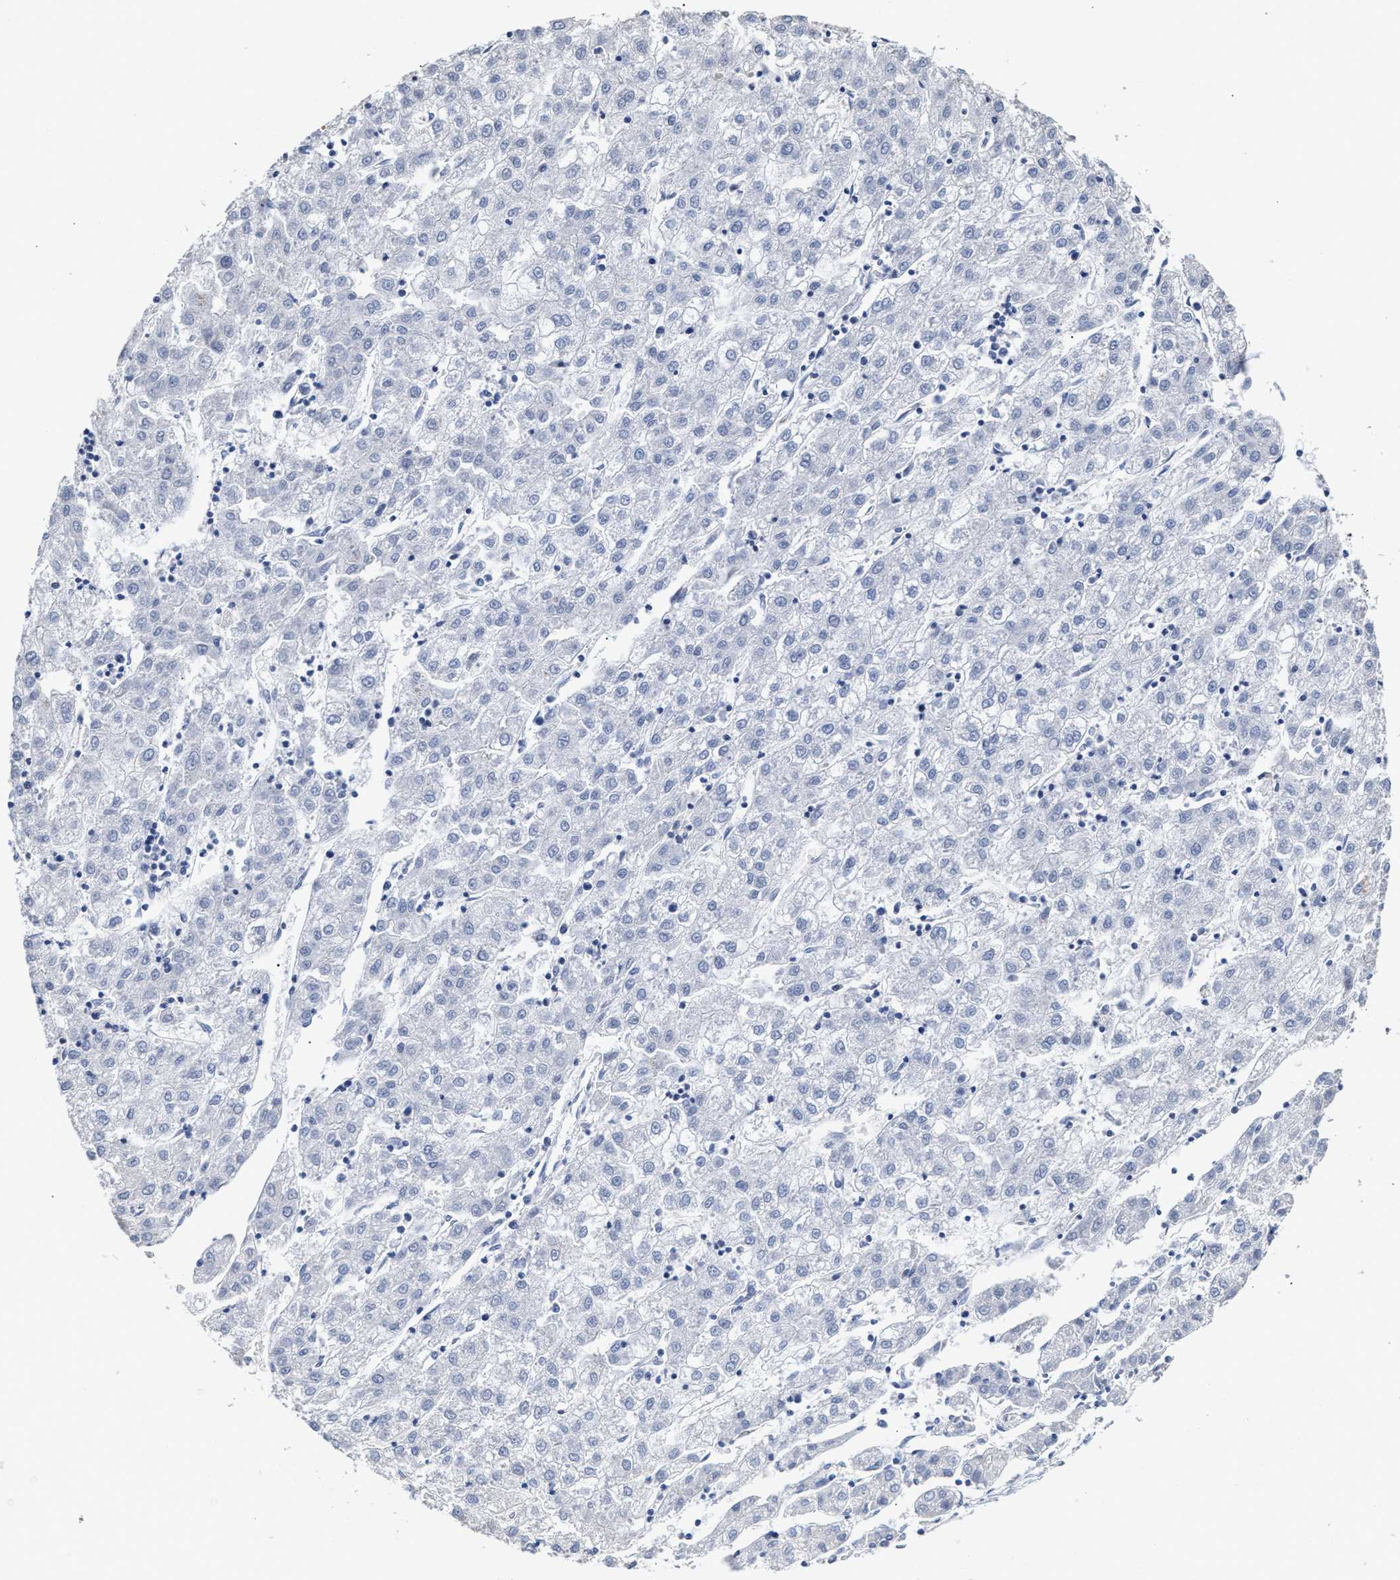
{"staining": {"intensity": "negative", "quantity": "none", "location": "none"}, "tissue": "liver cancer", "cell_type": "Tumor cells", "image_type": "cancer", "snomed": [{"axis": "morphology", "description": "Carcinoma, Hepatocellular, NOS"}, {"axis": "topography", "description": "Liver"}], "caption": "Protein analysis of hepatocellular carcinoma (liver) shows no significant expression in tumor cells. (Stains: DAB (3,3'-diaminobenzidine) immunohistochemistry (IHC) with hematoxylin counter stain, Microscopy: brightfield microscopy at high magnification).", "gene": "AHNAK2", "patient": {"sex": "male", "age": 72}}